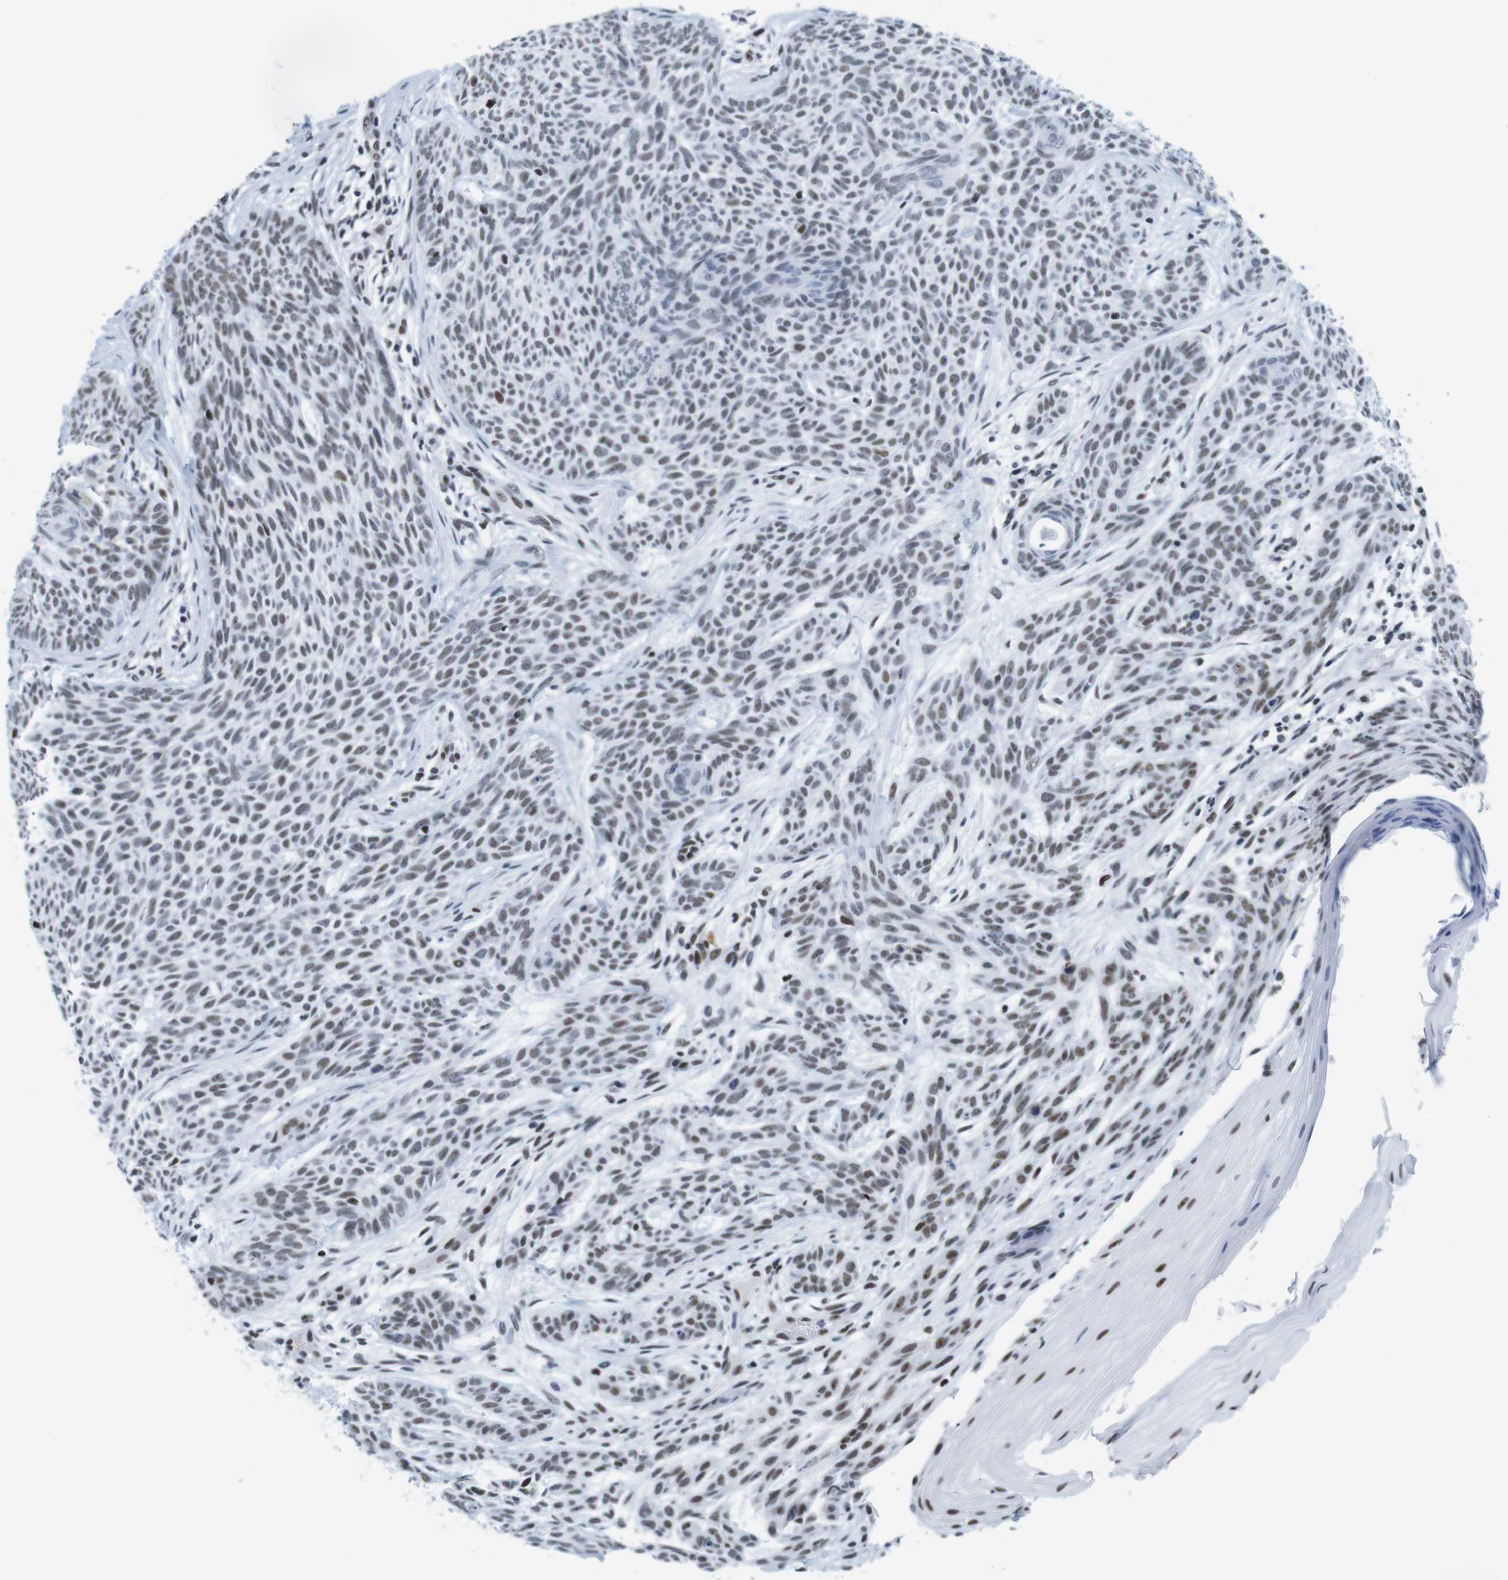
{"staining": {"intensity": "moderate", "quantity": ">75%", "location": "nuclear"}, "tissue": "skin cancer", "cell_type": "Tumor cells", "image_type": "cancer", "snomed": [{"axis": "morphology", "description": "Basal cell carcinoma"}, {"axis": "topography", "description": "Skin"}], "caption": "Tumor cells show moderate nuclear expression in approximately >75% of cells in skin basal cell carcinoma.", "gene": "IFI16", "patient": {"sex": "female", "age": 59}}